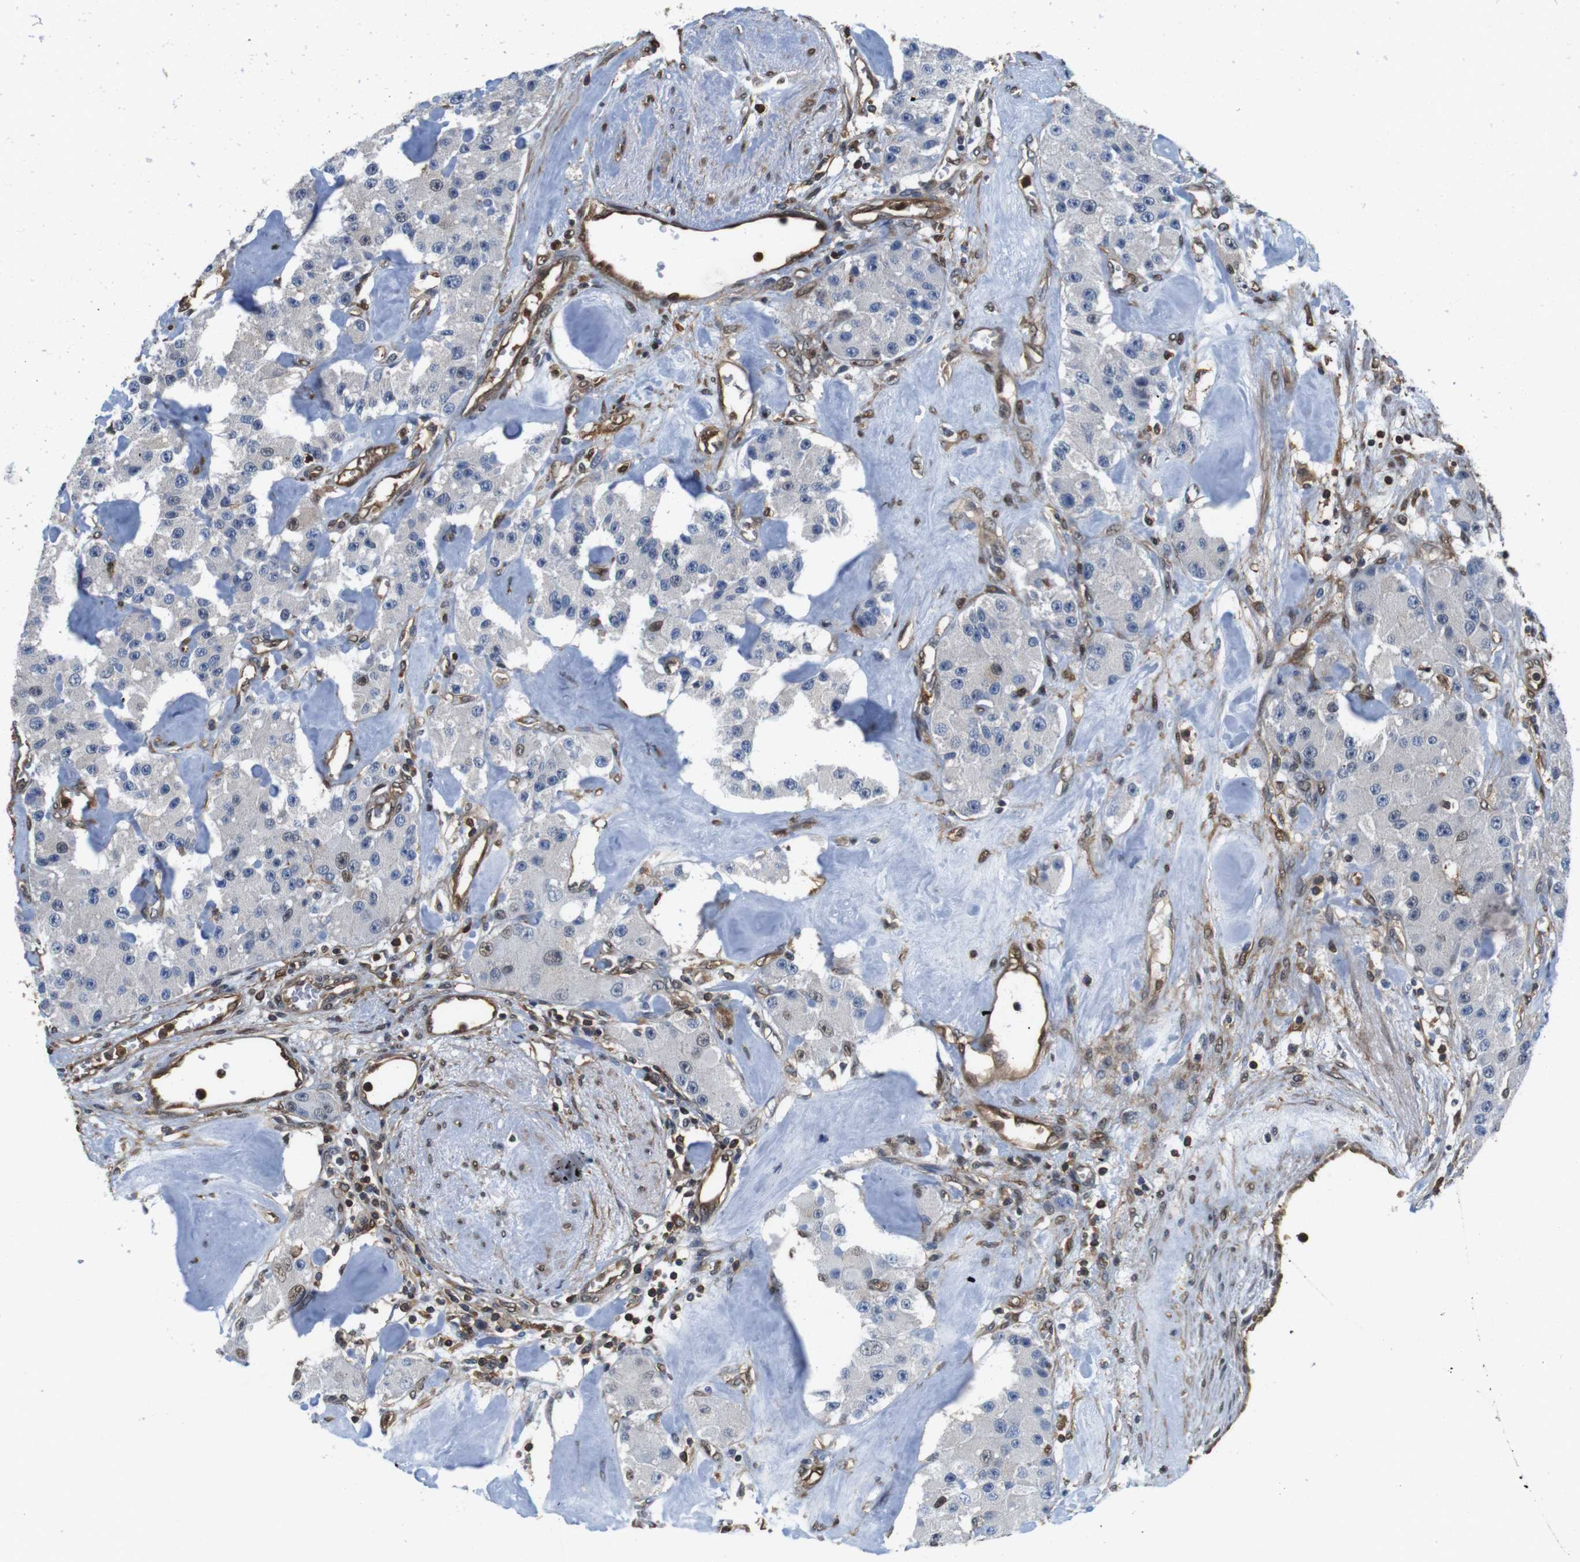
{"staining": {"intensity": "weak", "quantity": "<25%", "location": "nuclear"}, "tissue": "carcinoid", "cell_type": "Tumor cells", "image_type": "cancer", "snomed": [{"axis": "morphology", "description": "Carcinoid, malignant, NOS"}, {"axis": "topography", "description": "Pancreas"}], "caption": "This histopathology image is of carcinoid stained with IHC to label a protein in brown with the nuclei are counter-stained blue. There is no expression in tumor cells.", "gene": "LDHA", "patient": {"sex": "male", "age": 41}}